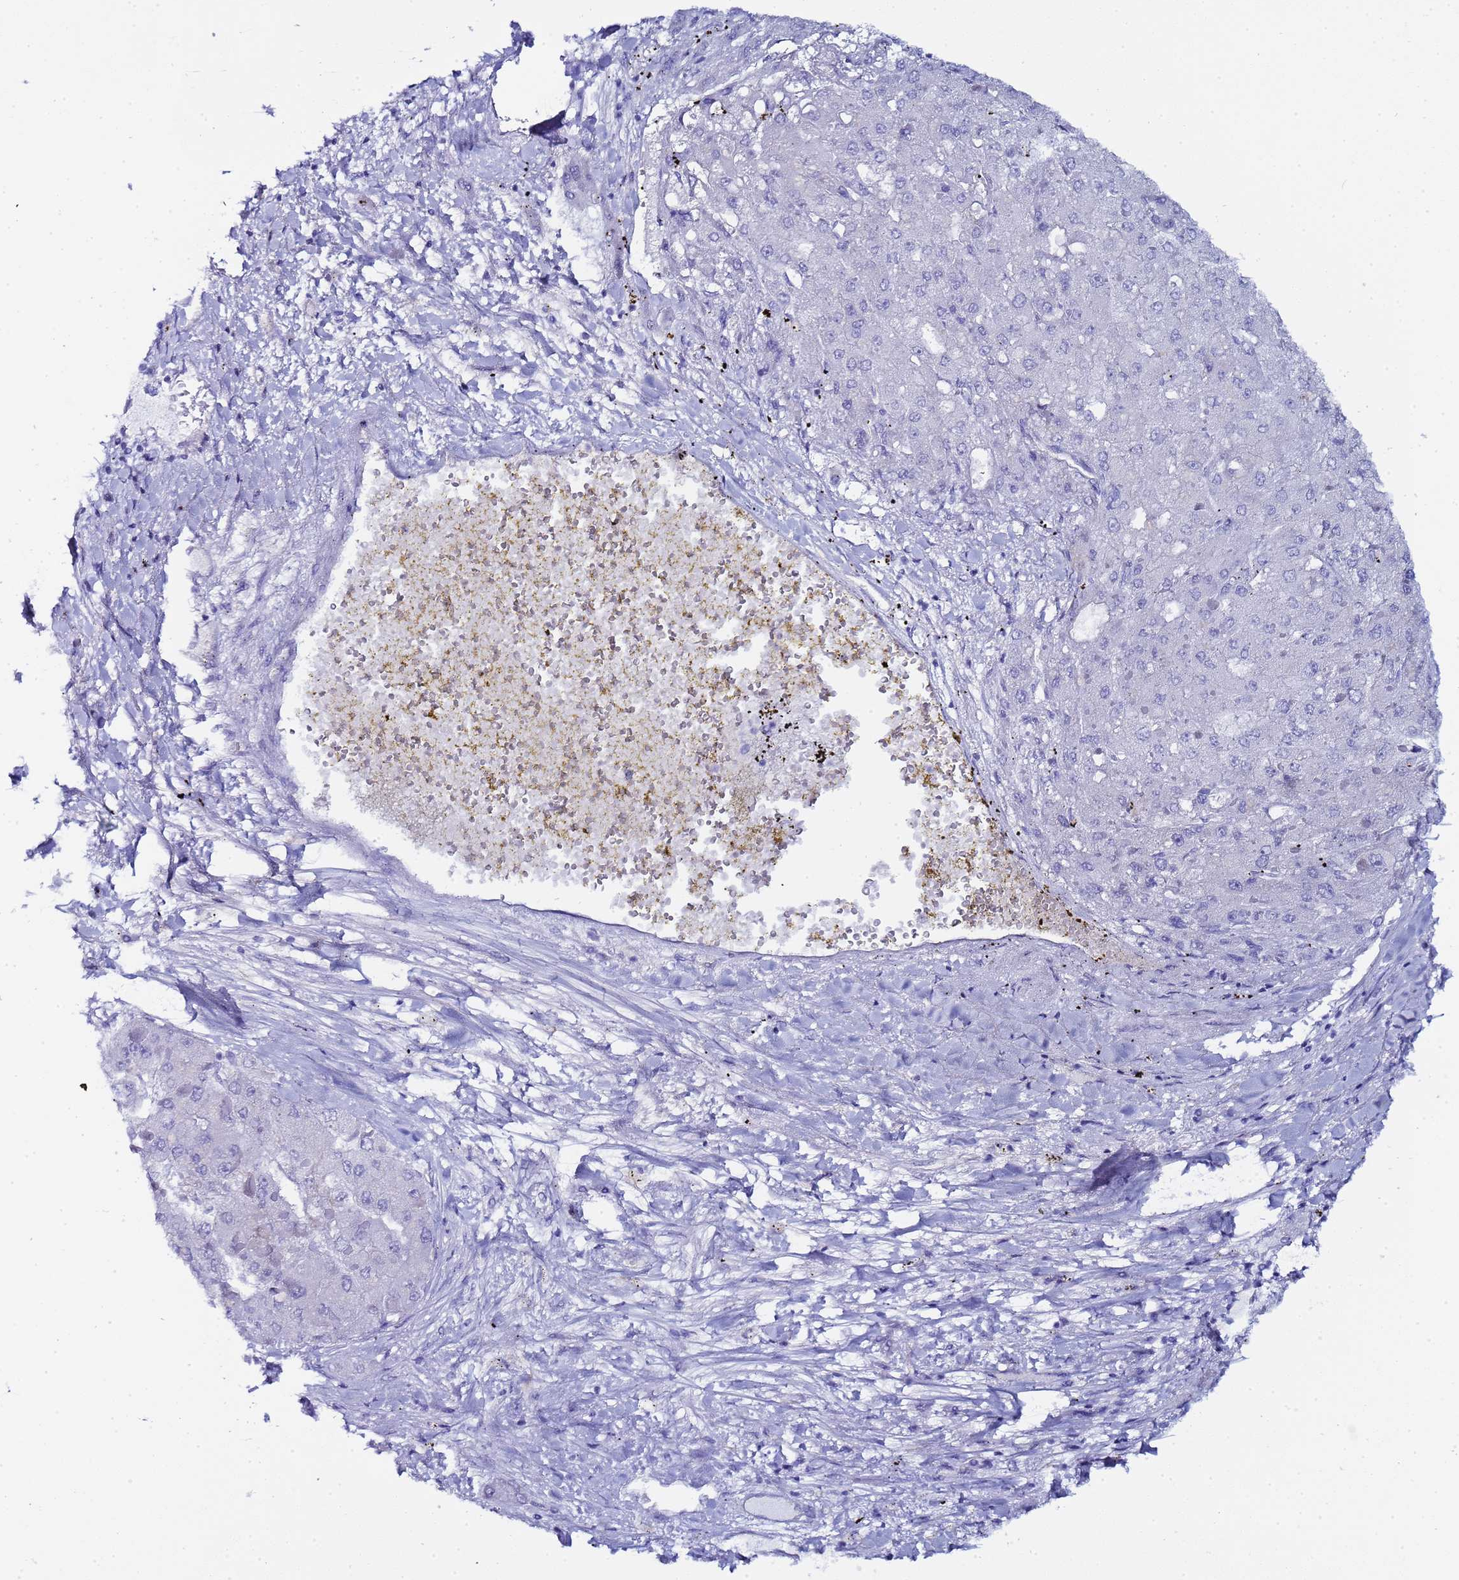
{"staining": {"intensity": "negative", "quantity": "none", "location": "none"}, "tissue": "liver cancer", "cell_type": "Tumor cells", "image_type": "cancer", "snomed": [{"axis": "morphology", "description": "Carcinoma, Hepatocellular, NOS"}, {"axis": "topography", "description": "Liver"}], "caption": "An image of human hepatocellular carcinoma (liver) is negative for staining in tumor cells.", "gene": "CTRC", "patient": {"sex": "female", "age": 73}}